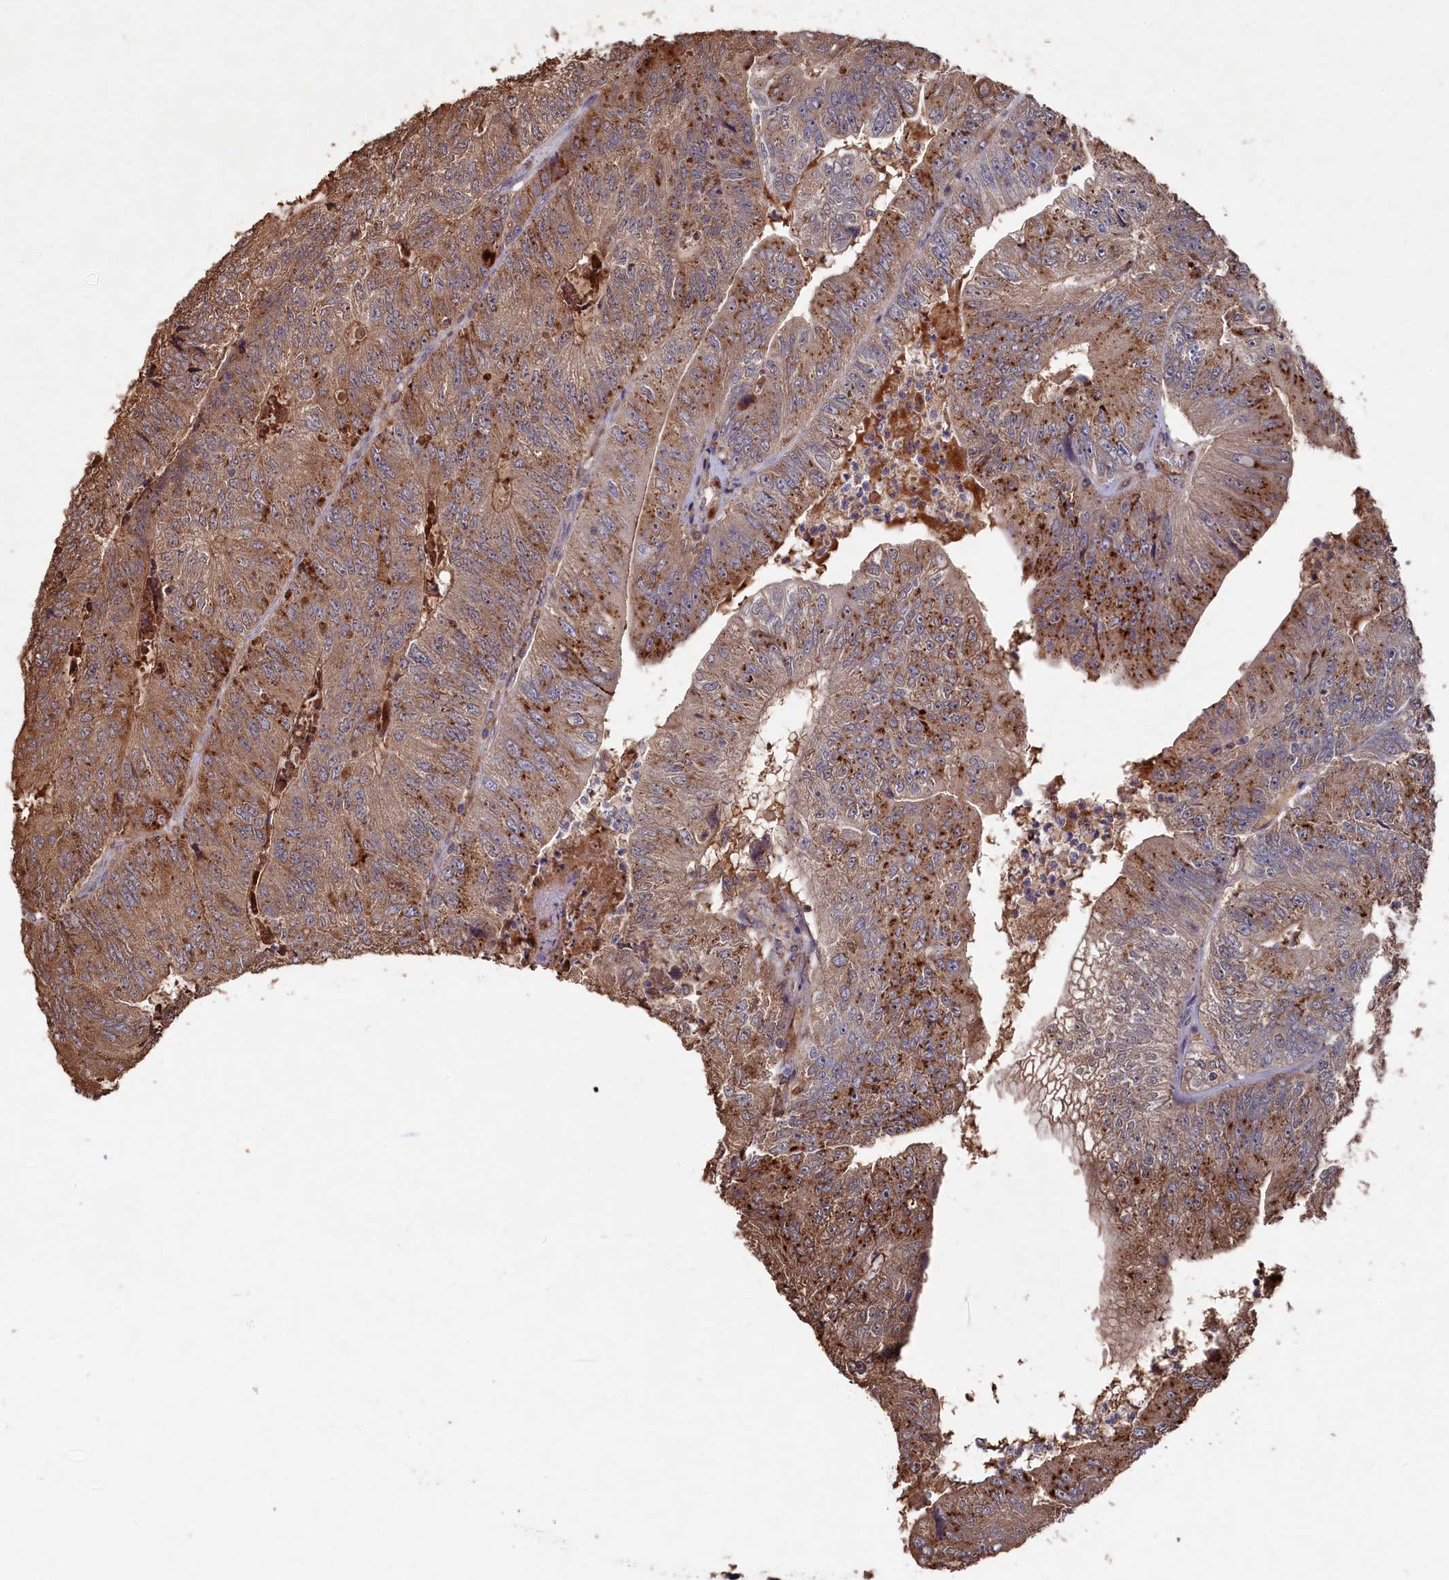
{"staining": {"intensity": "moderate", "quantity": ">75%", "location": "cytoplasmic/membranous"}, "tissue": "colorectal cancer", "cell_type": "Tumor cells", "image_type": "cancer", "snomed": [{"axis": "morphology", "description": "Adenocarcinoma, NOS"}, {"axis": "topography", "description": "Colon"}], "caption": "An image of human colorectal cancer (adenocarcinoma) stained for a protein displays moderate cytoplasmic/membranous brown staining in tumor cells.", "gene": "NAA60", "patient": {"sex": "female", "age": 67}}